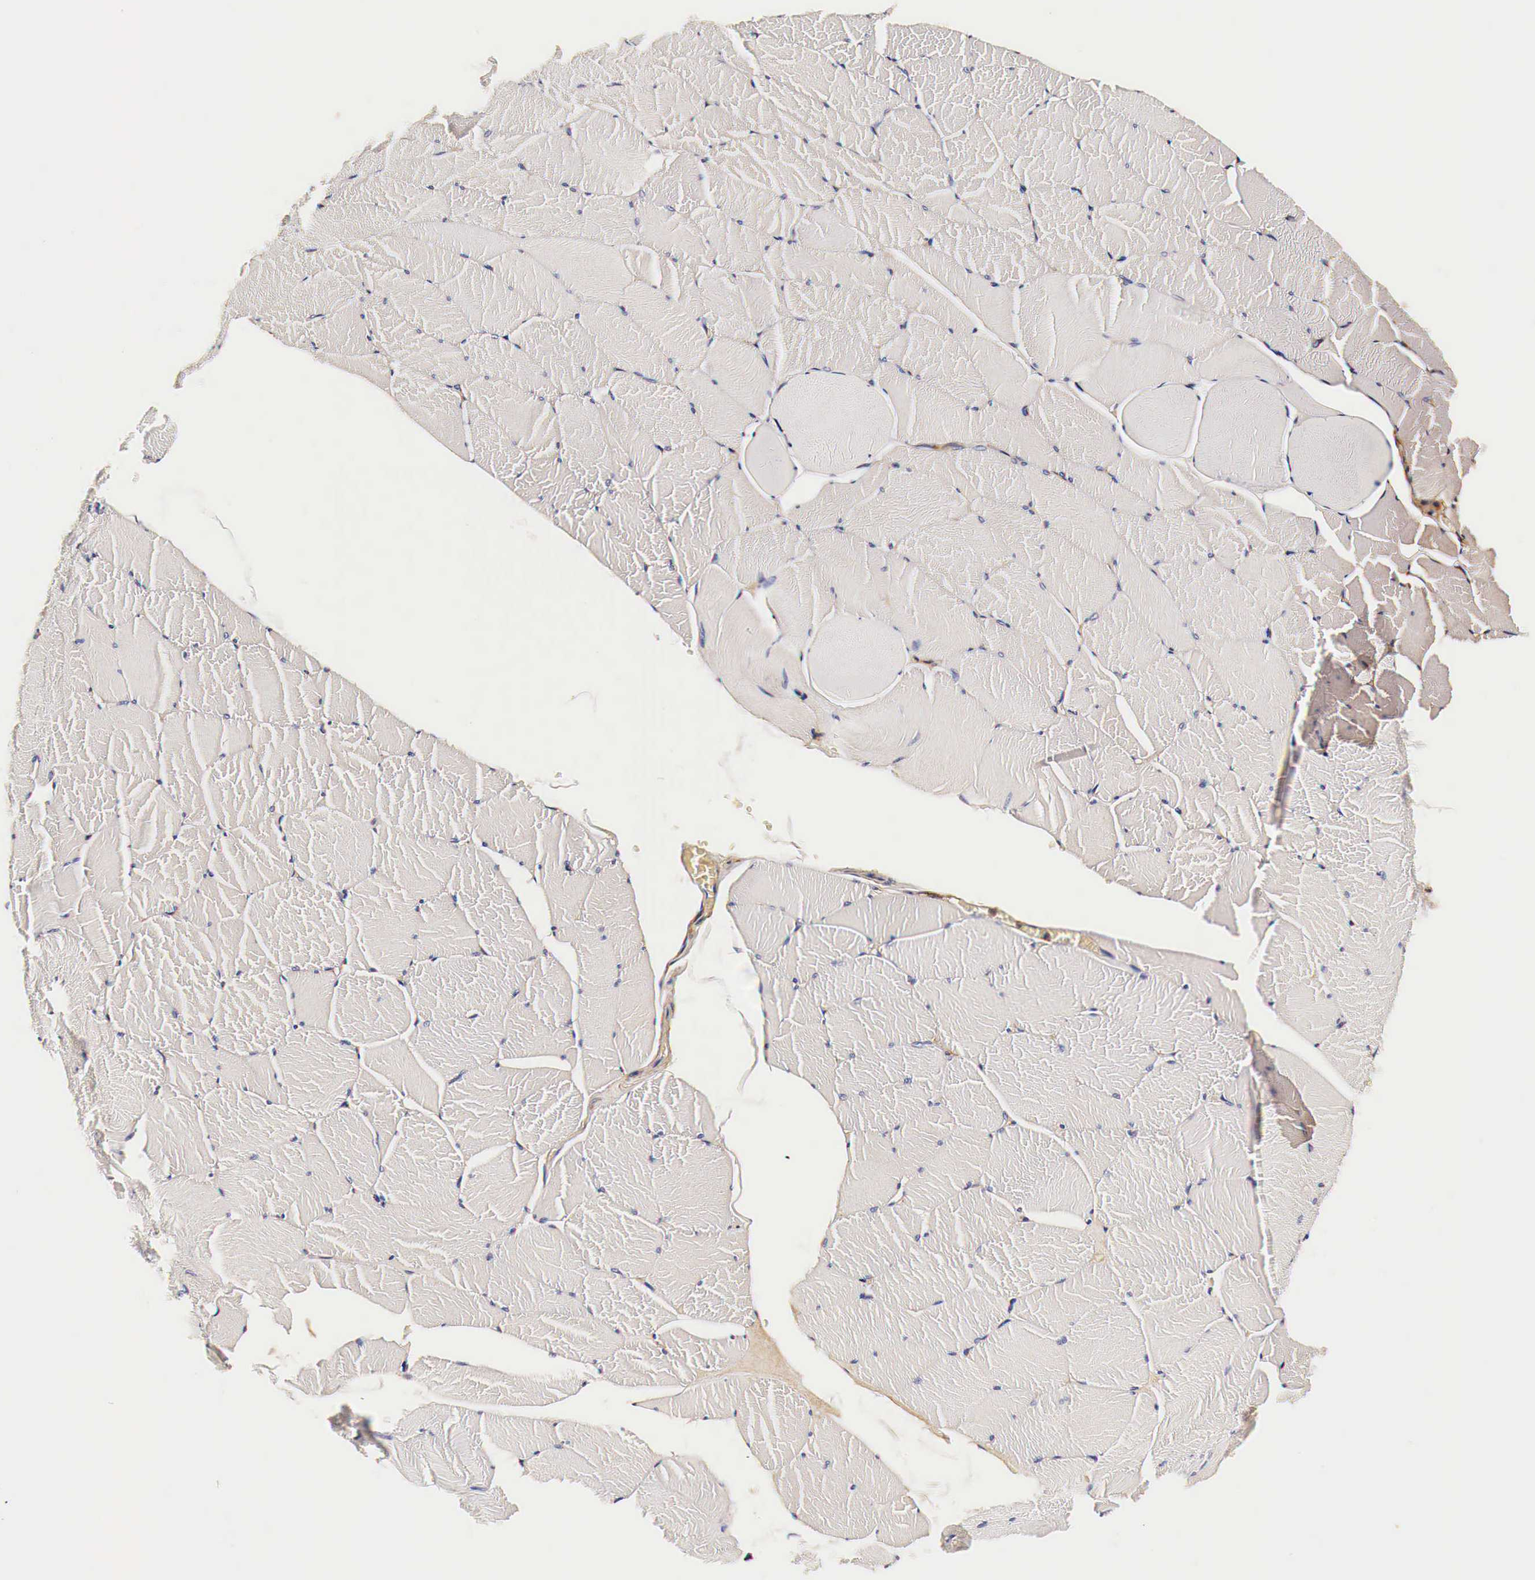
{"staining": {"intensity": "negative", "quantity": "none", "location": "none"}, "tissue": "skeletal muscle", "cell_type": "Myocytes", "image_type": "normal", "snomed": [{"axis": "morphology", "description": "Normal tissue, NOS"}, {"axis": "topography", "description": "Skeletal muscle"}, {"axis": "topography", "description": "Salivary gland"}], "caption": "Immunohistochemical staining of unremarkable skeletal muscle shows no significant expression in myocytes.", "gene": "RP2", "patient": {"sex": "male", "age": 62}}